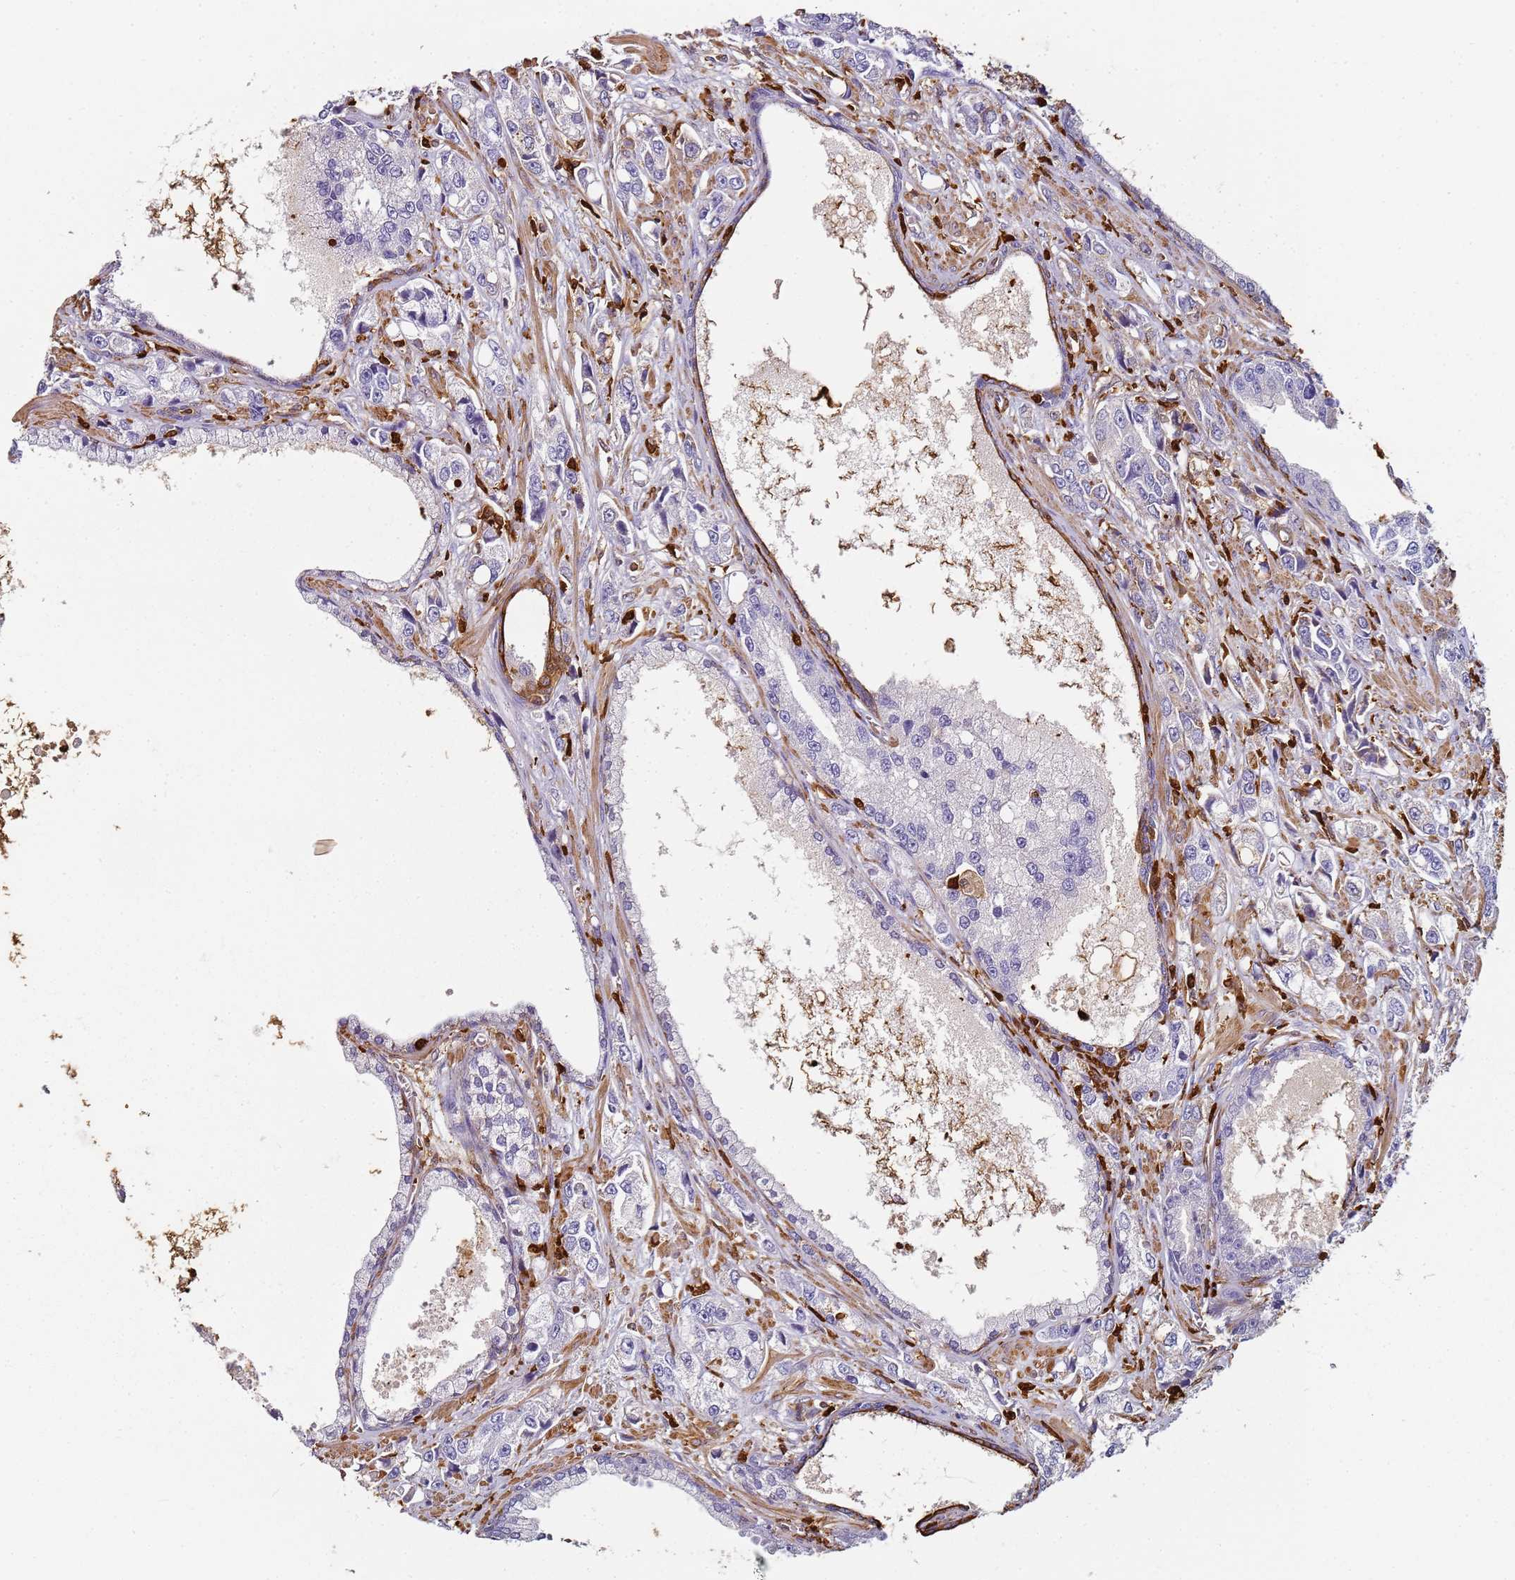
{"staining": {"intensity": "negative", "quantity": "none", "location": "none"}, "tissue": "prostate cancer", "cell_type": "Tumor cells", "image_type": "cancer", "snomed": [{"axis": "morphology", "description": "Adenocarcinoma, High grade"}, {"axis": "topography", "description": "Prostate"}], "caption": "Prostate cancer (adenocarcinoma (high-grade)) stained for a protein using immunohistochemistry reveals no positivity tumor cells.", "gene": "S100A4", "patient": {"sex": "male", "age": 74}}